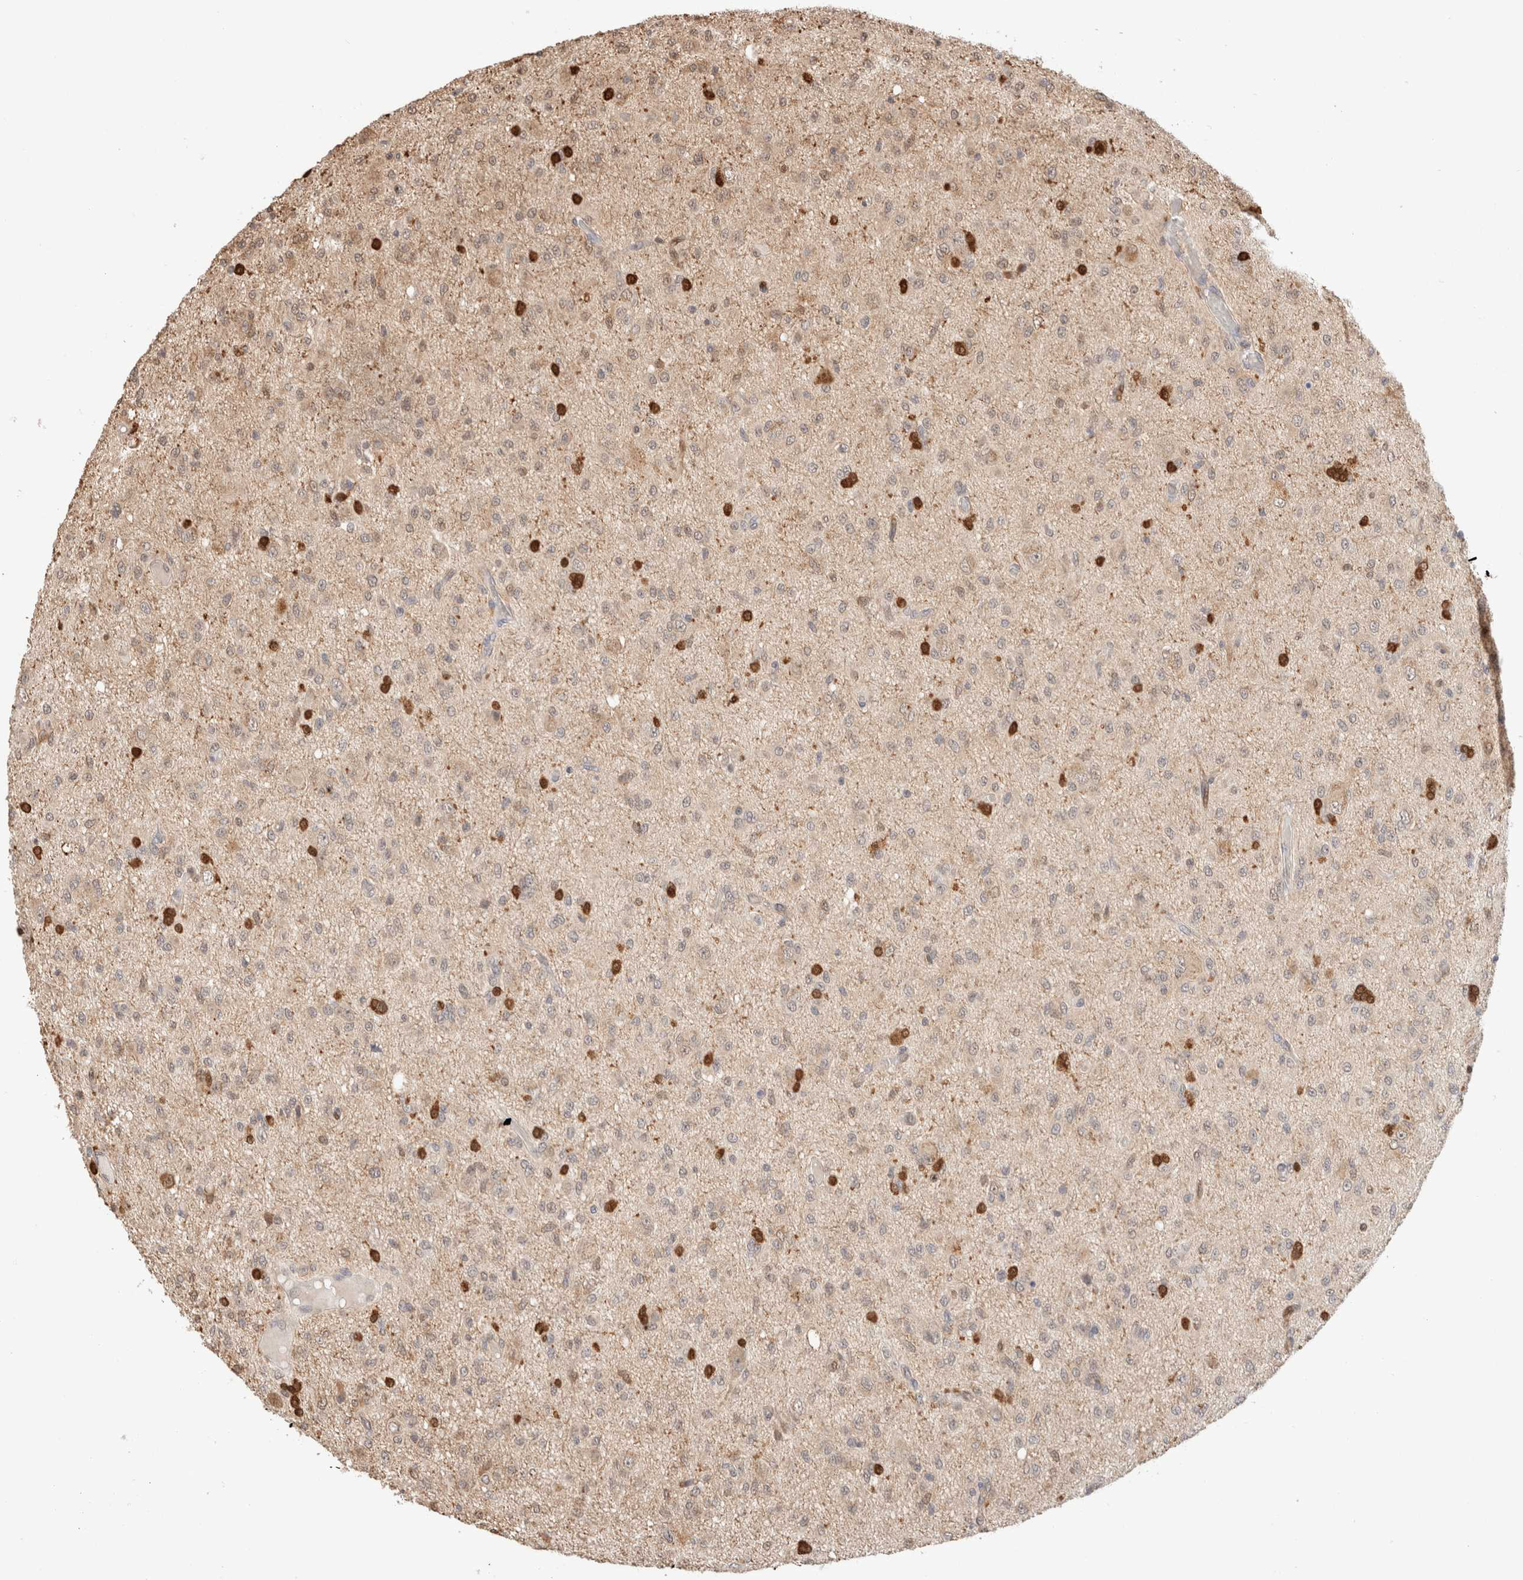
{"staining": {"intensity": "negative", "quantity": "none", "location": "none"}, "tissue": "glioma", "cell_type": "Tumor cells", "image_type": "cancer", "snomed": [{"axis": "morphology", "description": "Glioma, malignant, High grade"}, {"axis": "topography", "description": "Brain"}], "caption": "A micrograph of glioma stained for a protein reveals no brown staining in tumor cells.", "gene": "CA13", "patient": {"sex": "female", "age": 59}}